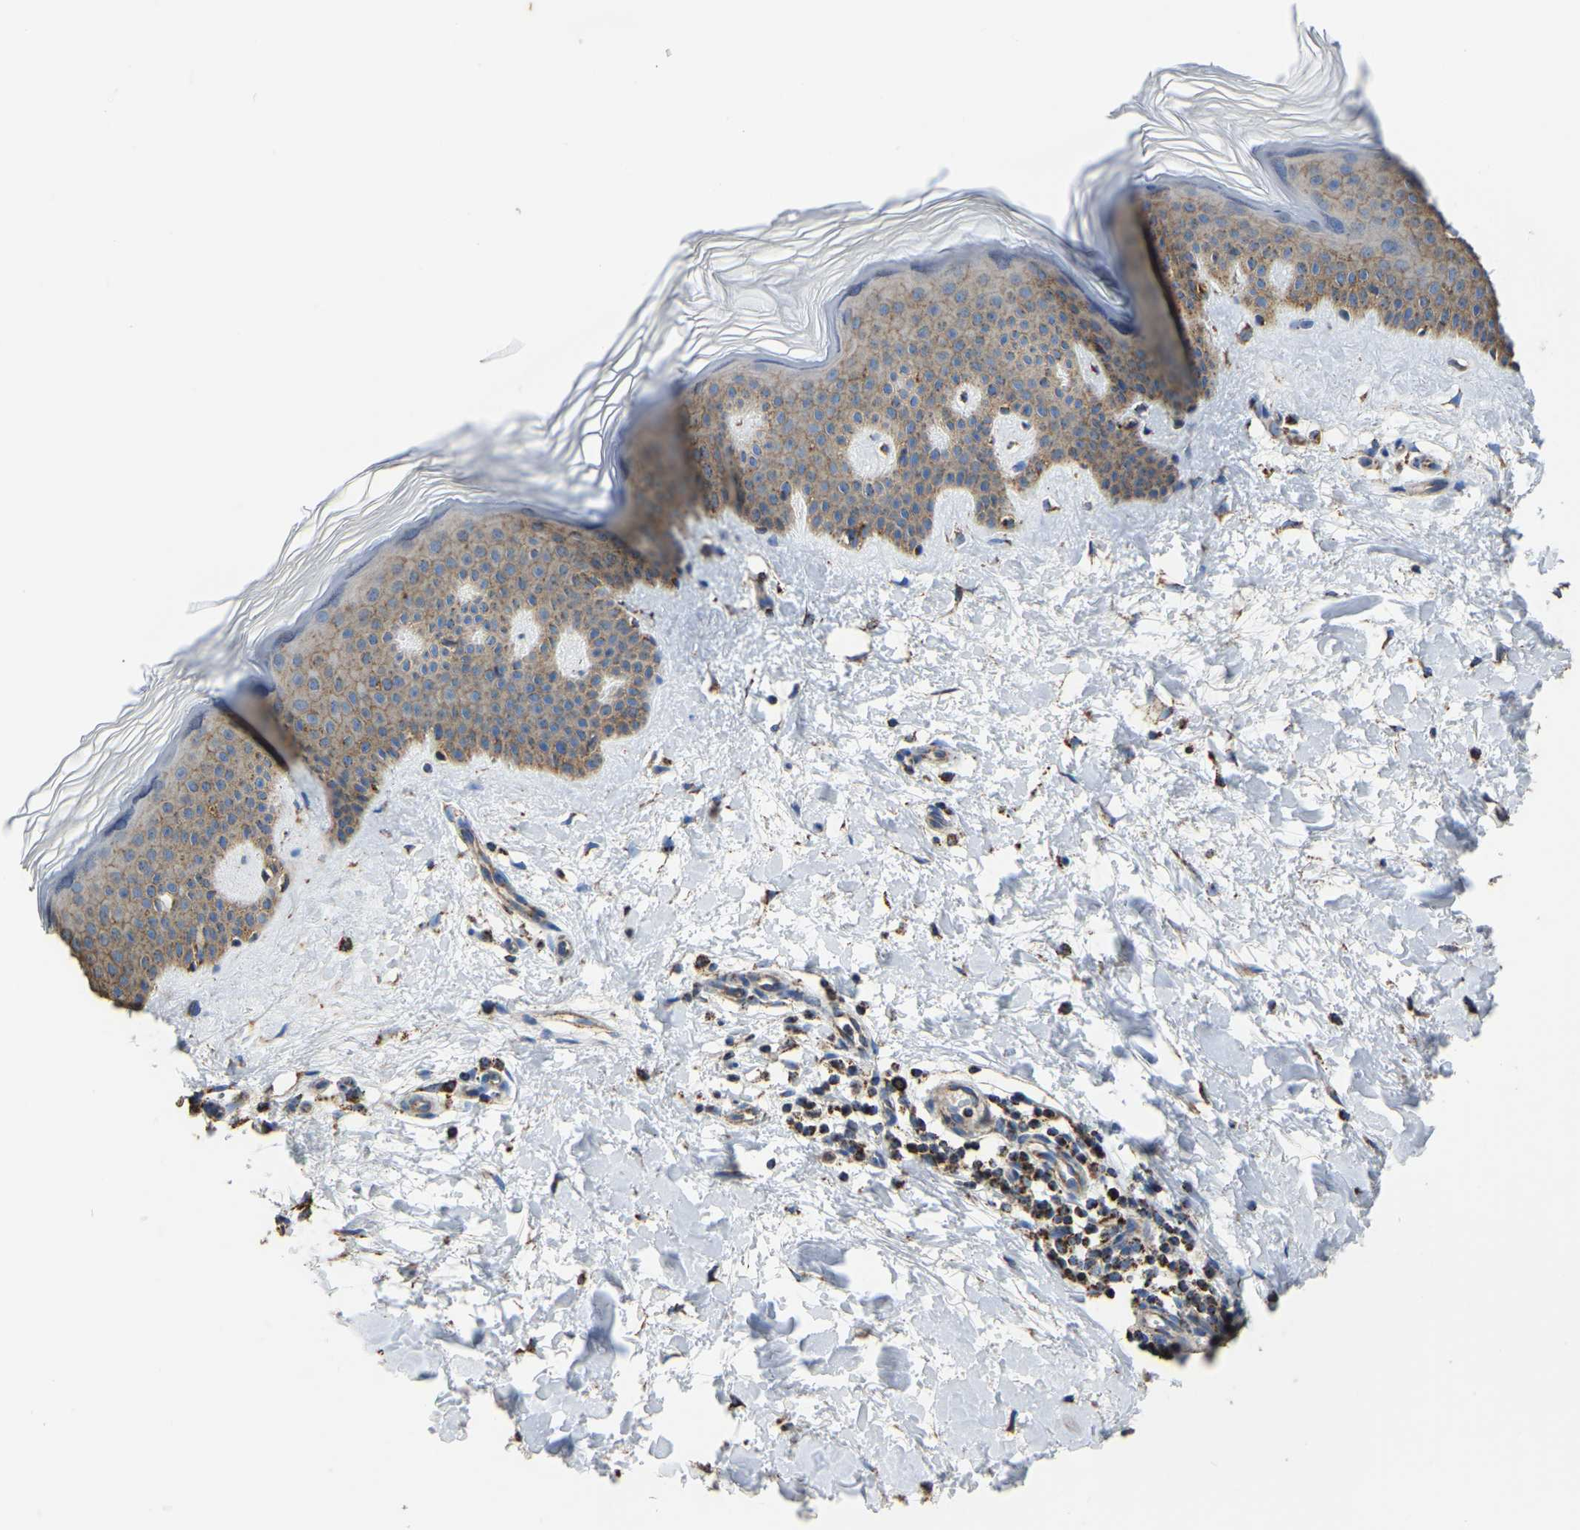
{"staining": {"intensity": "moderate", "quantity": ">75%", "location": "cytoplasmic/membranous"}, "tissue": "skin", "cell_type": "Fibroblasts", "image_type": "normal", "snomed": [{"axis": "morphology", "description": "Normal tissue, NOS"}, {"axis": "morphology", "description": "Malignant melanoma, Metastatic site"}, {"axis": "topography", "description": "Skin"}], "caption": "This photomicrograph displays immunohistochemistry (IHC) staining of normal skin, with medium moderate cytoplasmic/membranous staining in approximately >75% of fibroblasts.", "gene": "ETFA", "patient": {"sex": "male", "age": 41}}